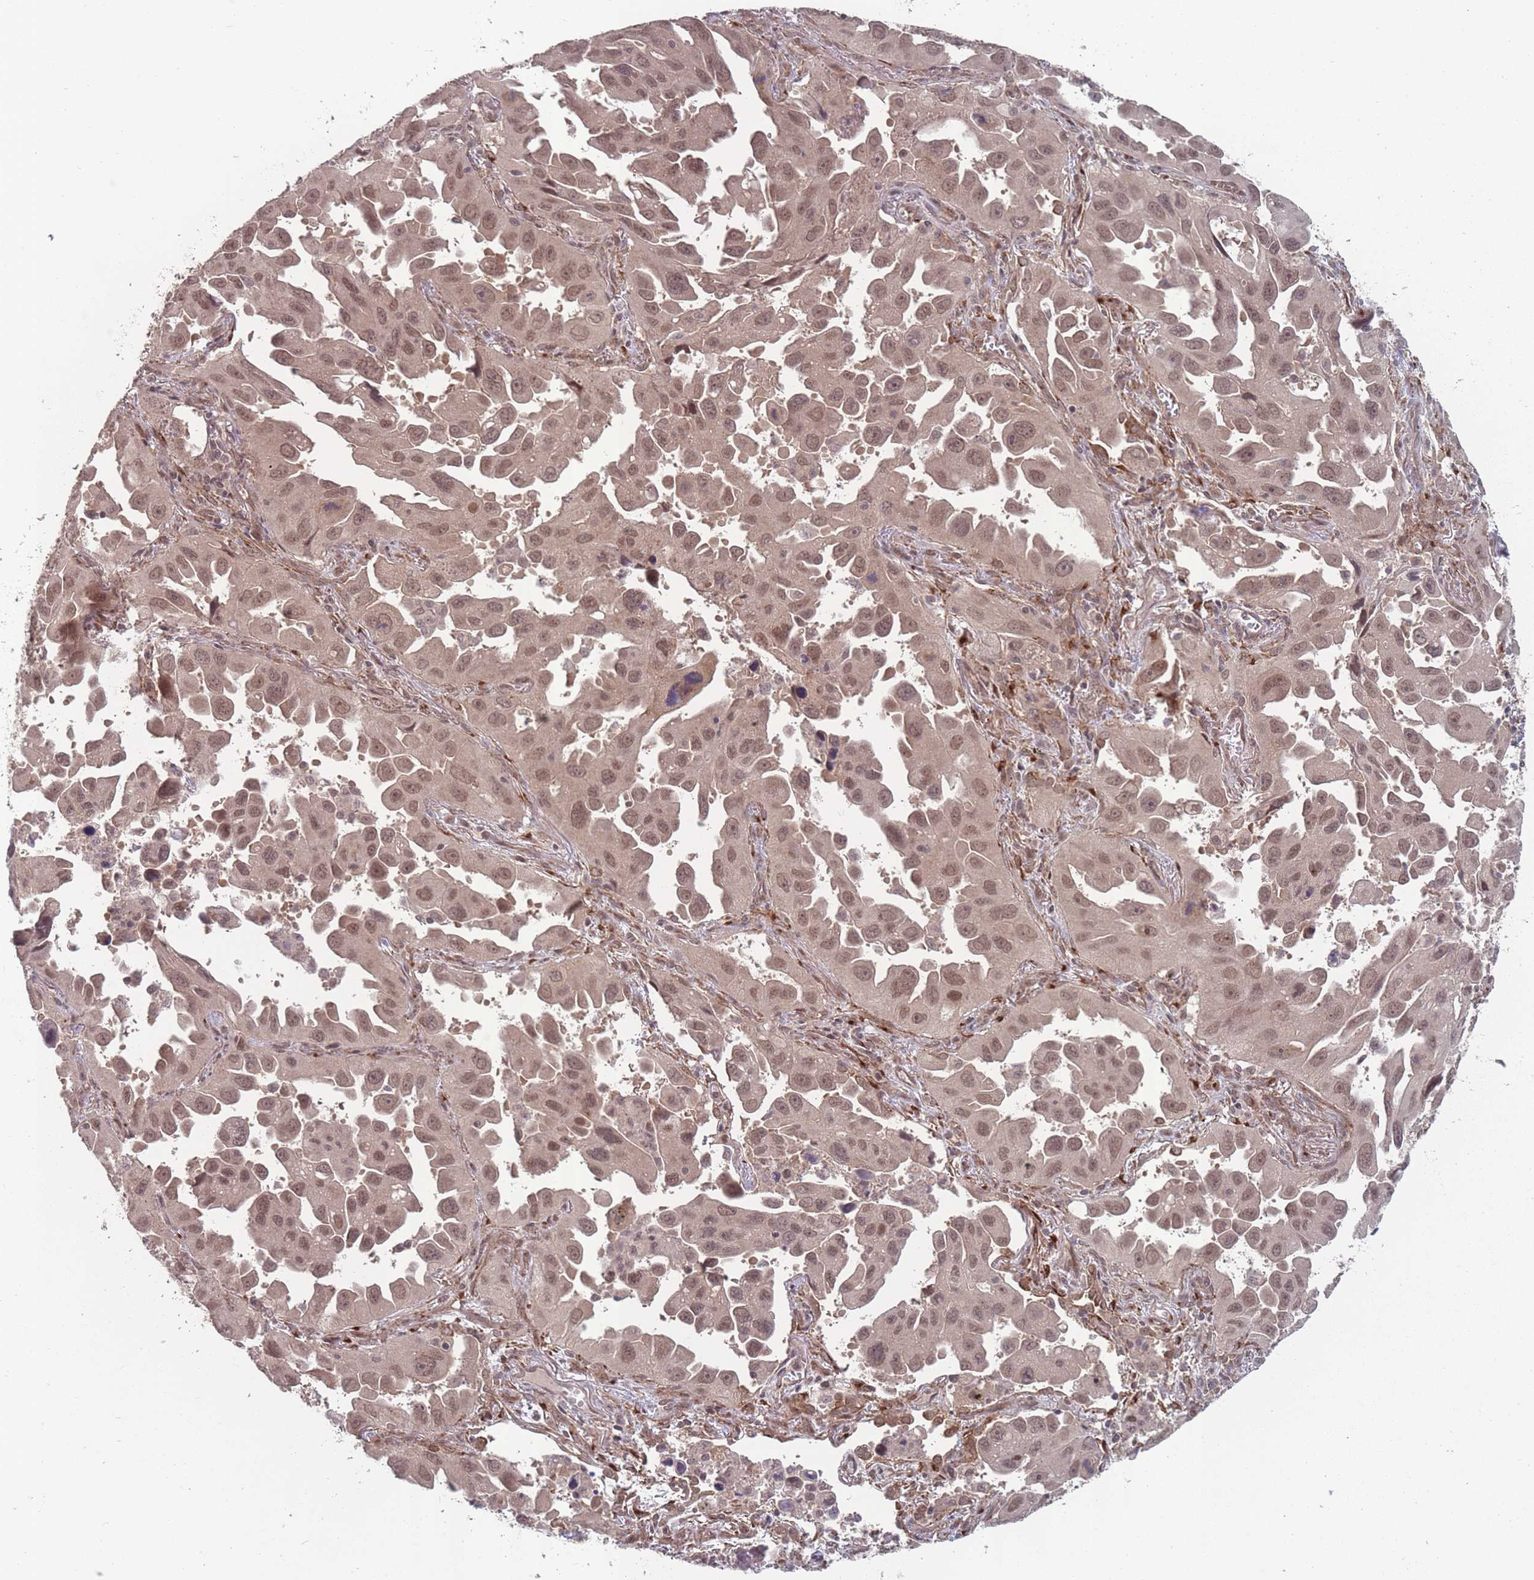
{"staining": {"intensity": "moderate", "quantity": ">75%", "location": "nuclear"}, "tissue": "lung cancer", "cell_type": "Tumor cells", "image_type": "cancer", "snomed": [{"axis": "morphology", "description": "Adenocarcinoma, NOS"}, {"axis": "topography", "description": "Lung"}], "caption": "Adenocarcinoma (lung) stained with DAB immunohistochemistry (IHC) reveals medium levels of moderate nuclear staining in approximately >75% of tumor cells.", "gene": "CNTRL", "patient": {"sex": "male", "age": 66}}